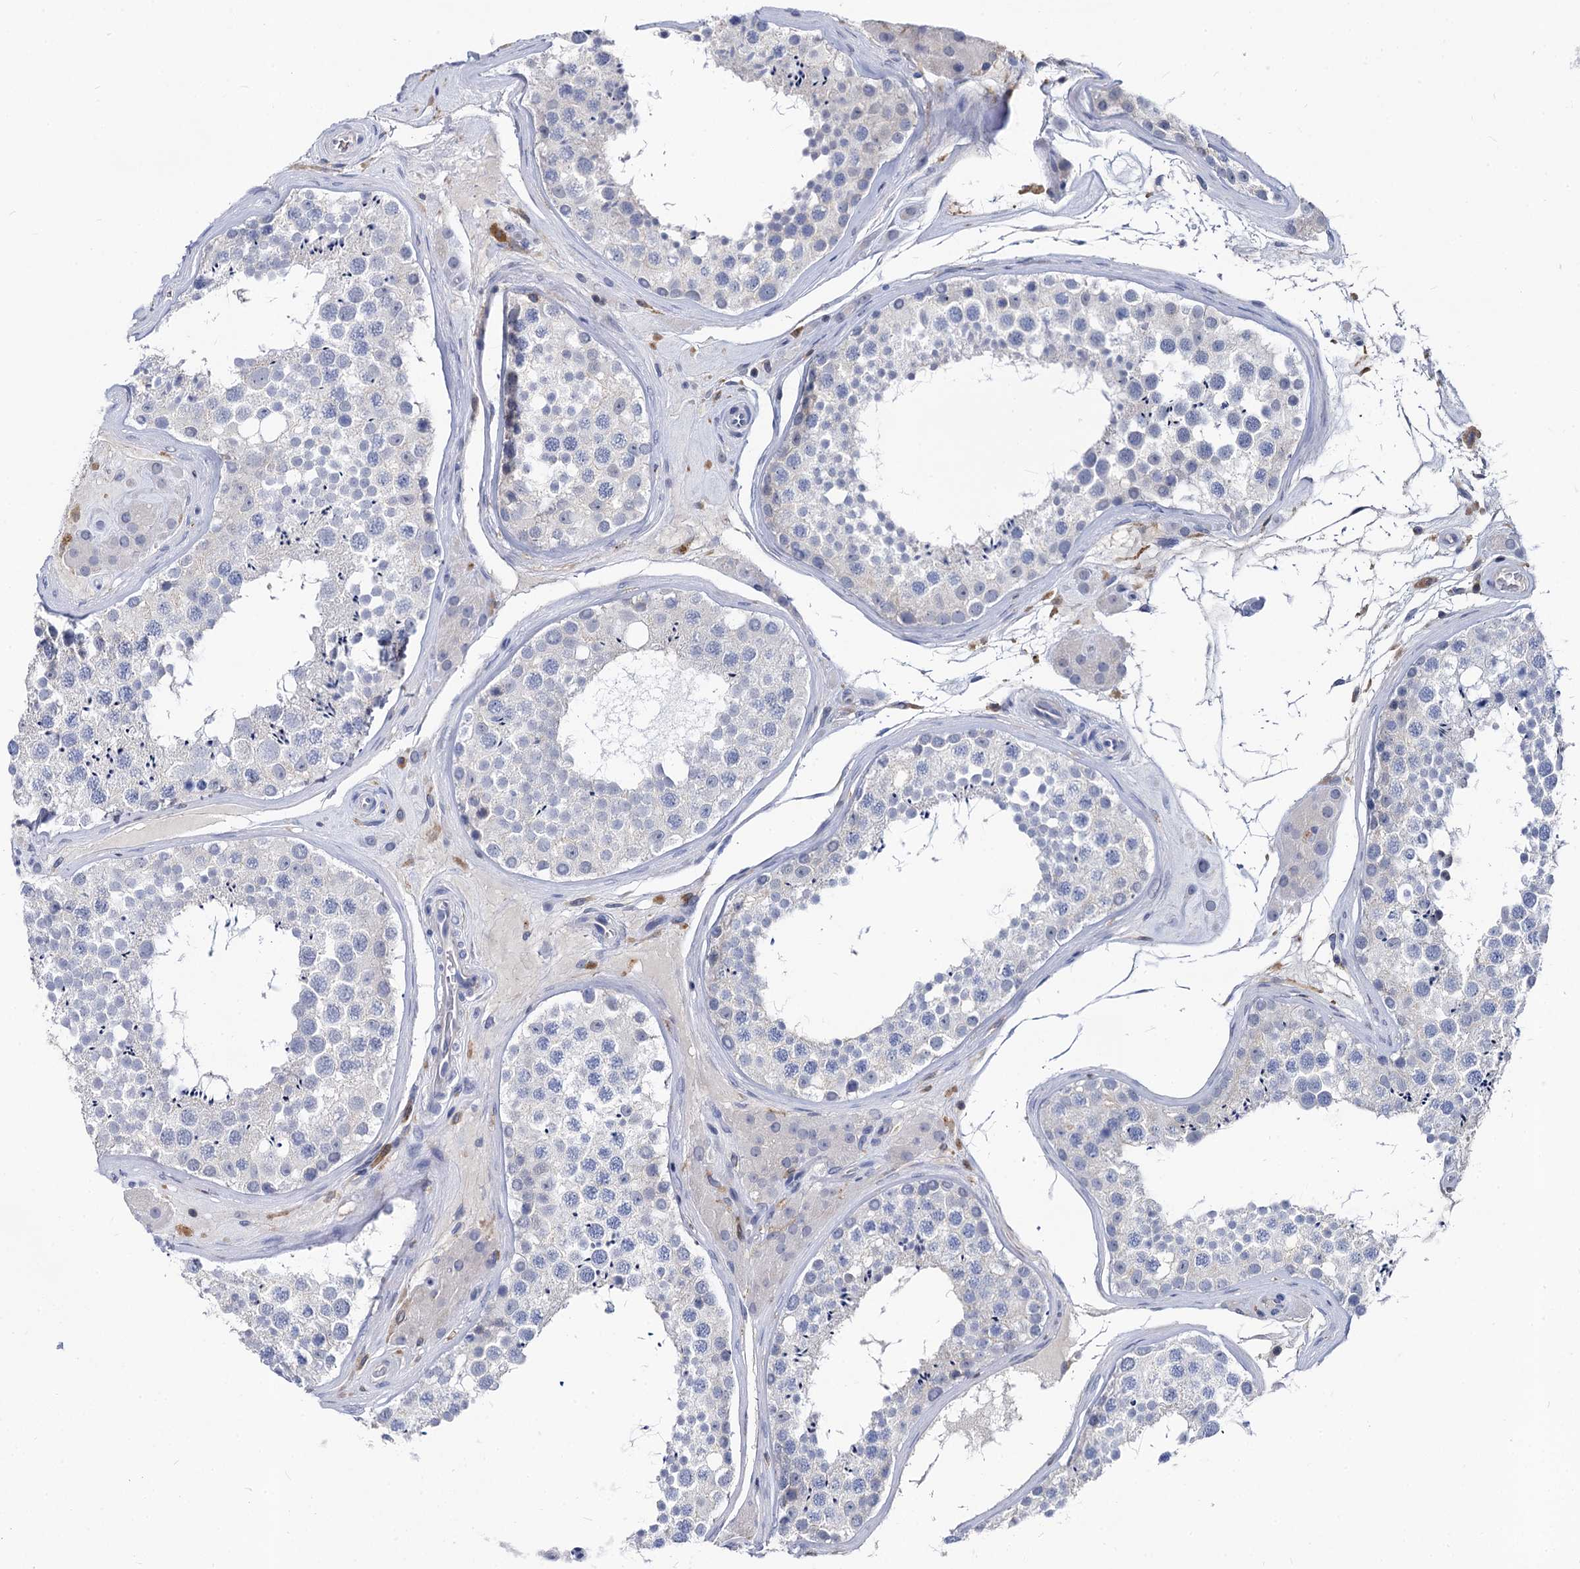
{"staining": {"intensity": "negative", "quantity": "none", "location": "none"}, "tissue": "testis", "cell_type": "Cells in seminiferous ducts", "image_type": "normal", "snomed": [{"axis": "morphology", "description": "Normal tissue, NOS"}, {"axis": "topography", "description": "Testis"}], "caption": "Immunohistochemistry (IHC) histopathology image of unremarkable testis: testis stained with DAB (3,3'-diaminobenzidine) exhibits no significant protein expression in cells in seminiferous ducts. (Stains: DAB immunohistochemistry (IHC) with hematoxylin counter stain, Microscopy: brightfield microscopy at high magnification).", "gene": "RHOG", "patient": {"sex": "male", "age": 46}}